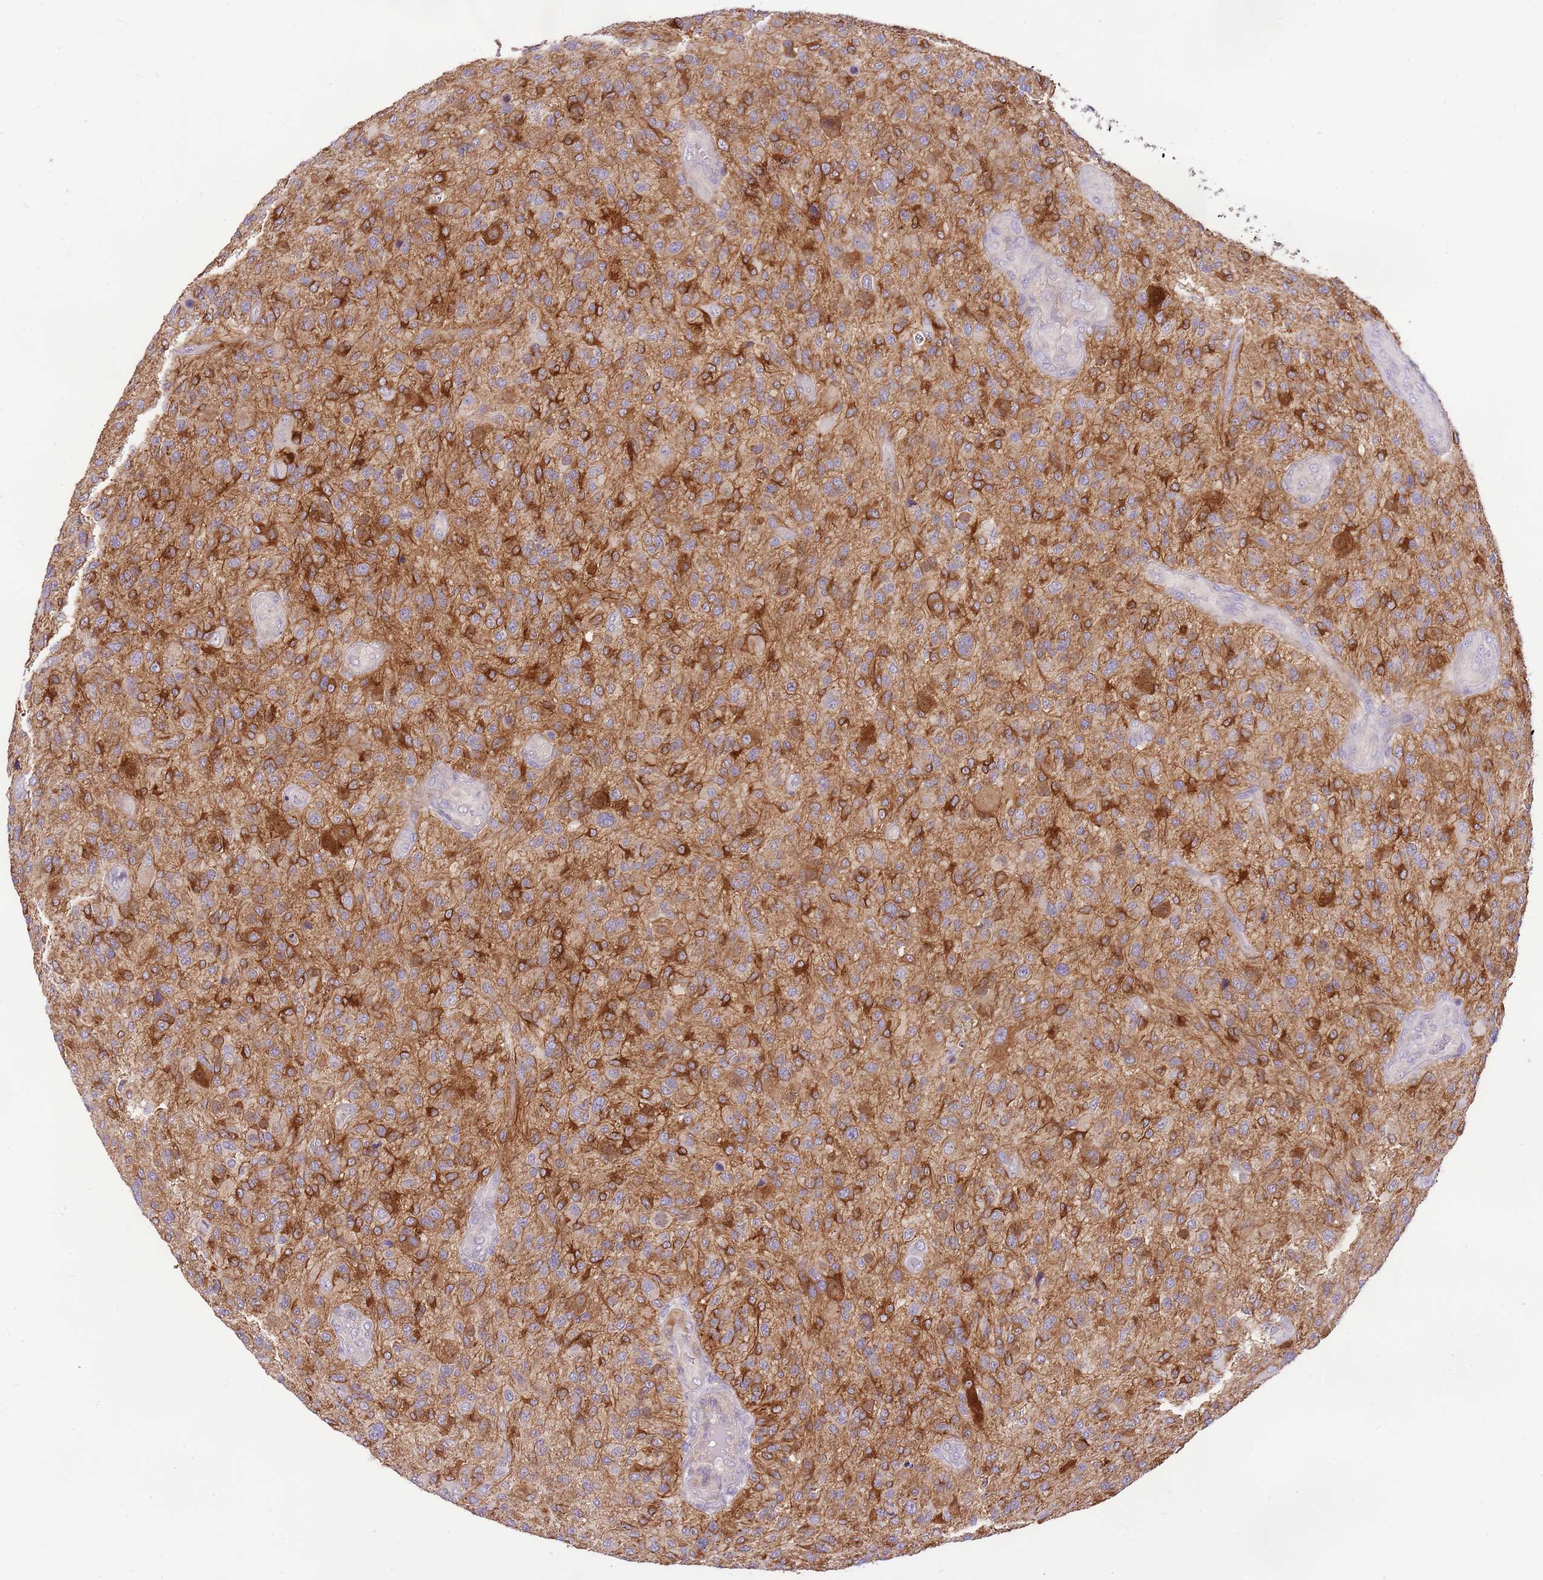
{"staining": {"intensity": "moderate", "quantity": "25%-75%", "location": "cytoplasmic/membranous"}, "tissue": "glioma", "cell_type": "Tumor cells", "image_type": "cancer", "snomed": [{"axis": "morphology", "description": "Glioma, malignant, High grade"}, {"axis": "topography", "description": "Brain"}], "caption": "Tumor cells show medium levels of moderate cytoplasmic/membranous staining in approximately 25%-75% of cells in human malignant high-grade glioma.", "gene": "RFK", "patient": {"sex": "male", "age": 47}}